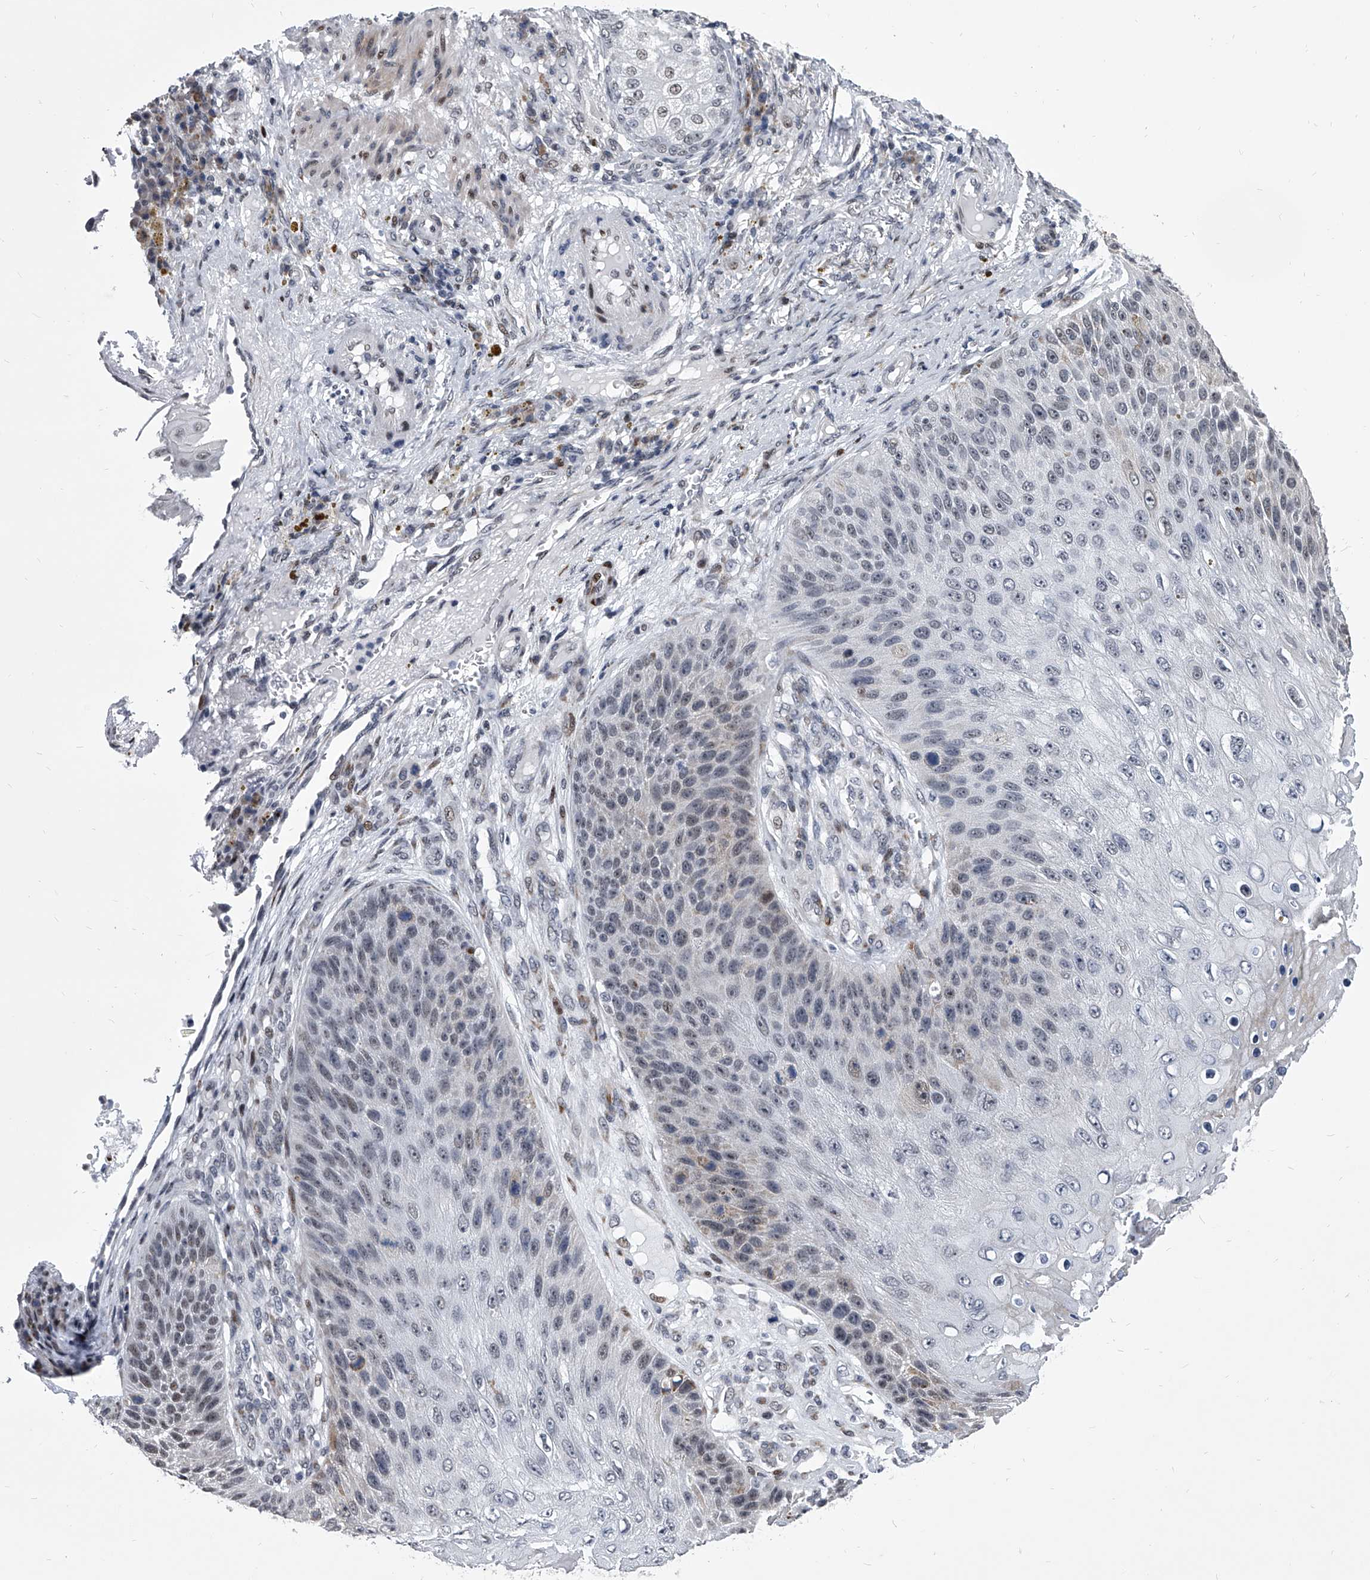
{"staining": {"intensity": "weak", "quantity": "<25%", "location": "nuclear"}, "tissue": "skin cancer", "cell_type": "Tumor cells", "image_type": "cancer", "snomed": [{"axis": "morphology", "description": "Squamous cell carcinoma, NOS"}, {"axis": "topography", "description": "Skin"}], "caption": "Photomicrograph shows no significant protein staining in tumor cells of squamous cell carcinoma (skin). (Immunohistochemistry, brightfield microscopy, high magnification).", "gene": "CMTR1", "patient": {"sex": "female", "age": 88}}